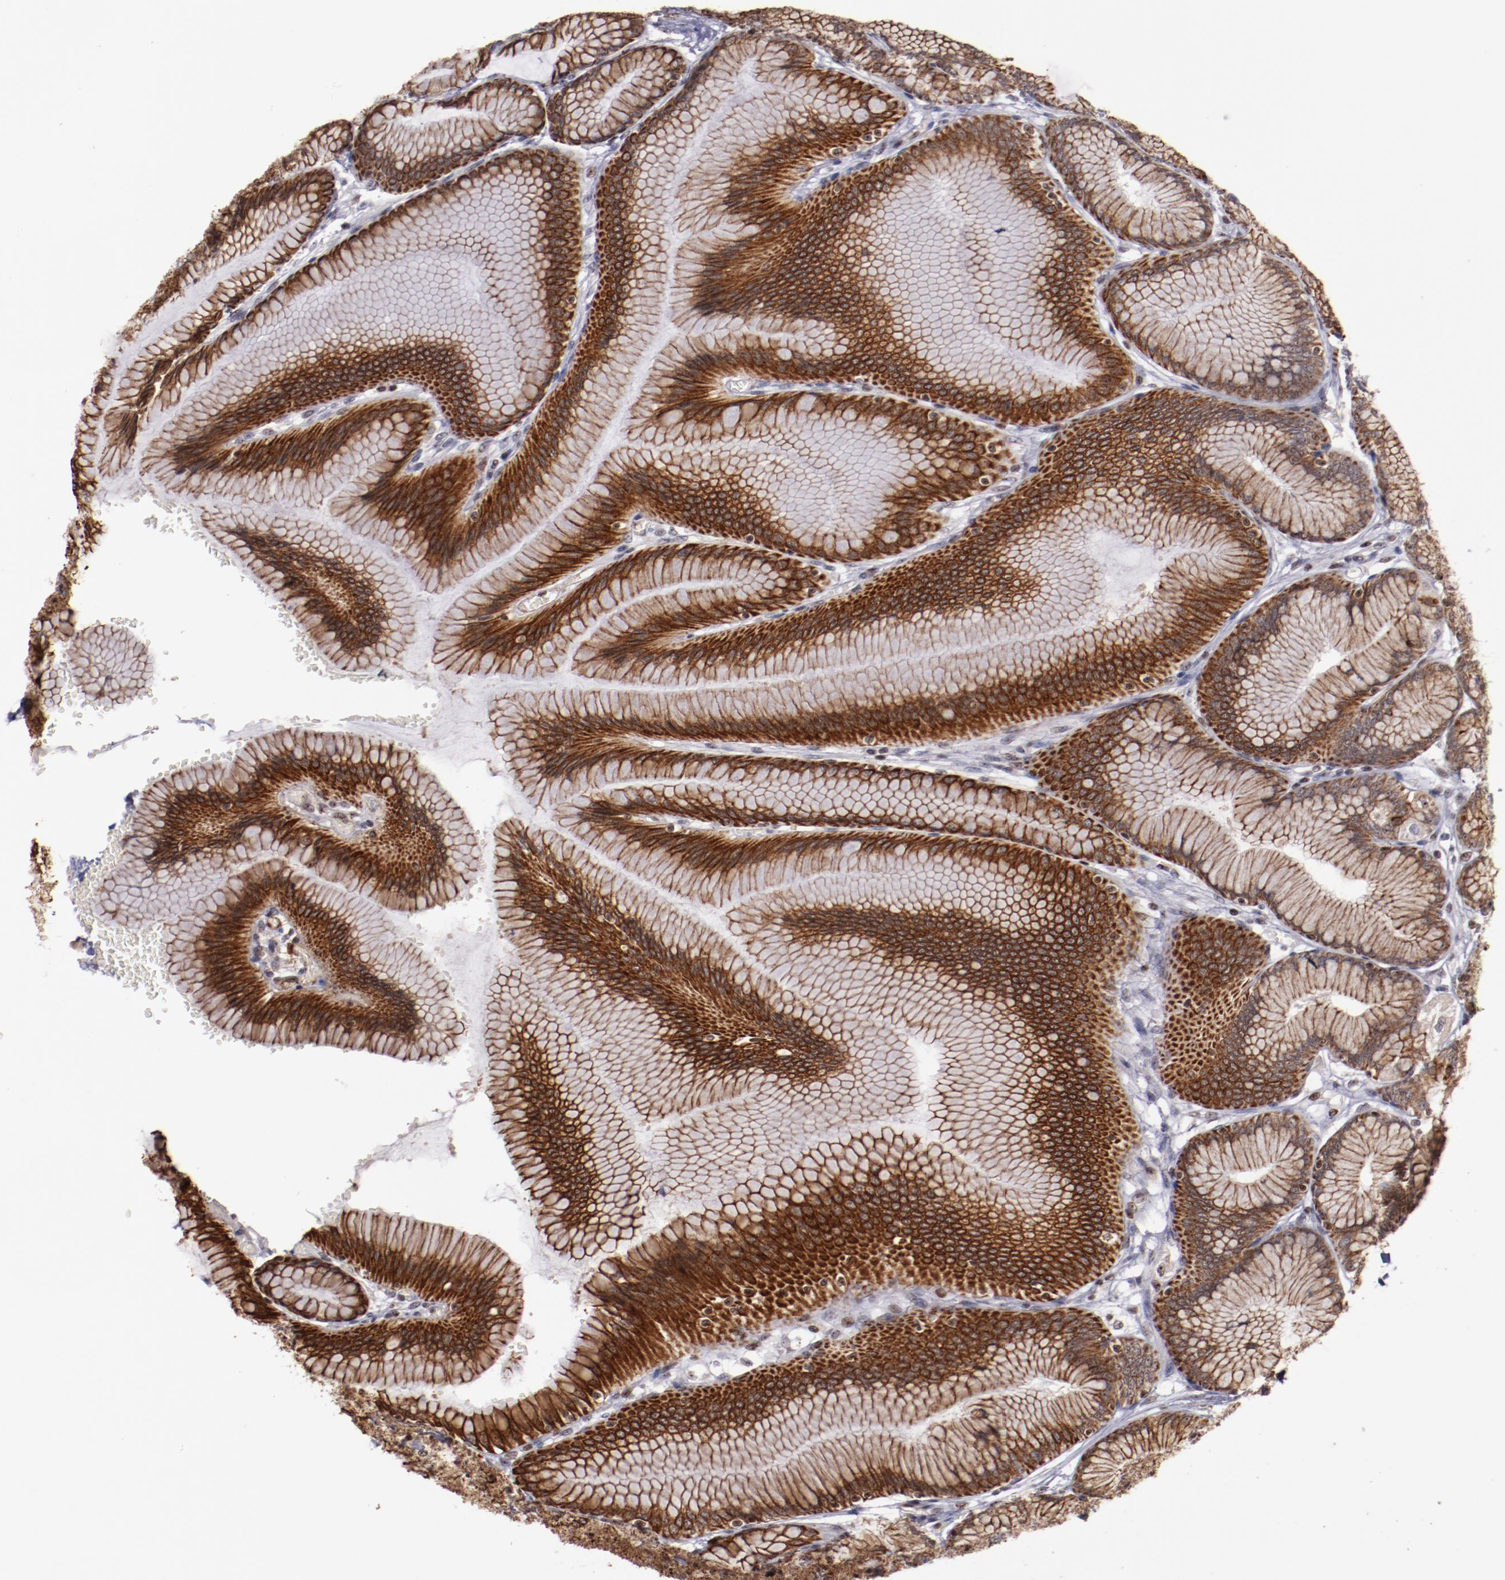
{"staining": {"intensity": "moderate", "quantity": ">75%", "location": "cytoplasmic/membranous,nuclear"}, "tissue": "stomach", "cell_type": "Glandular cells", "image_type": "normal", "snomed": [{"axis": "morphology", "description": "Normal tissue, NOS"}, {"axis": "morphology", "description": "Adenocarcinoma, NOS"}, {"axis": "topography", "description": "Stomach"}, {"axis": "topography", "description": "Stomach, lower"}], "caption": "An image of human stomach stained for a protein shows moderate cytoplasmic/membranous,nuclear brown staining in glandular cells. (DAB (3,3'-diaminobenzidine) IHC with brightfield microscopy, high magnification).", "gene": "DDX24", "patient": {"sex": "female", "age": 65}}